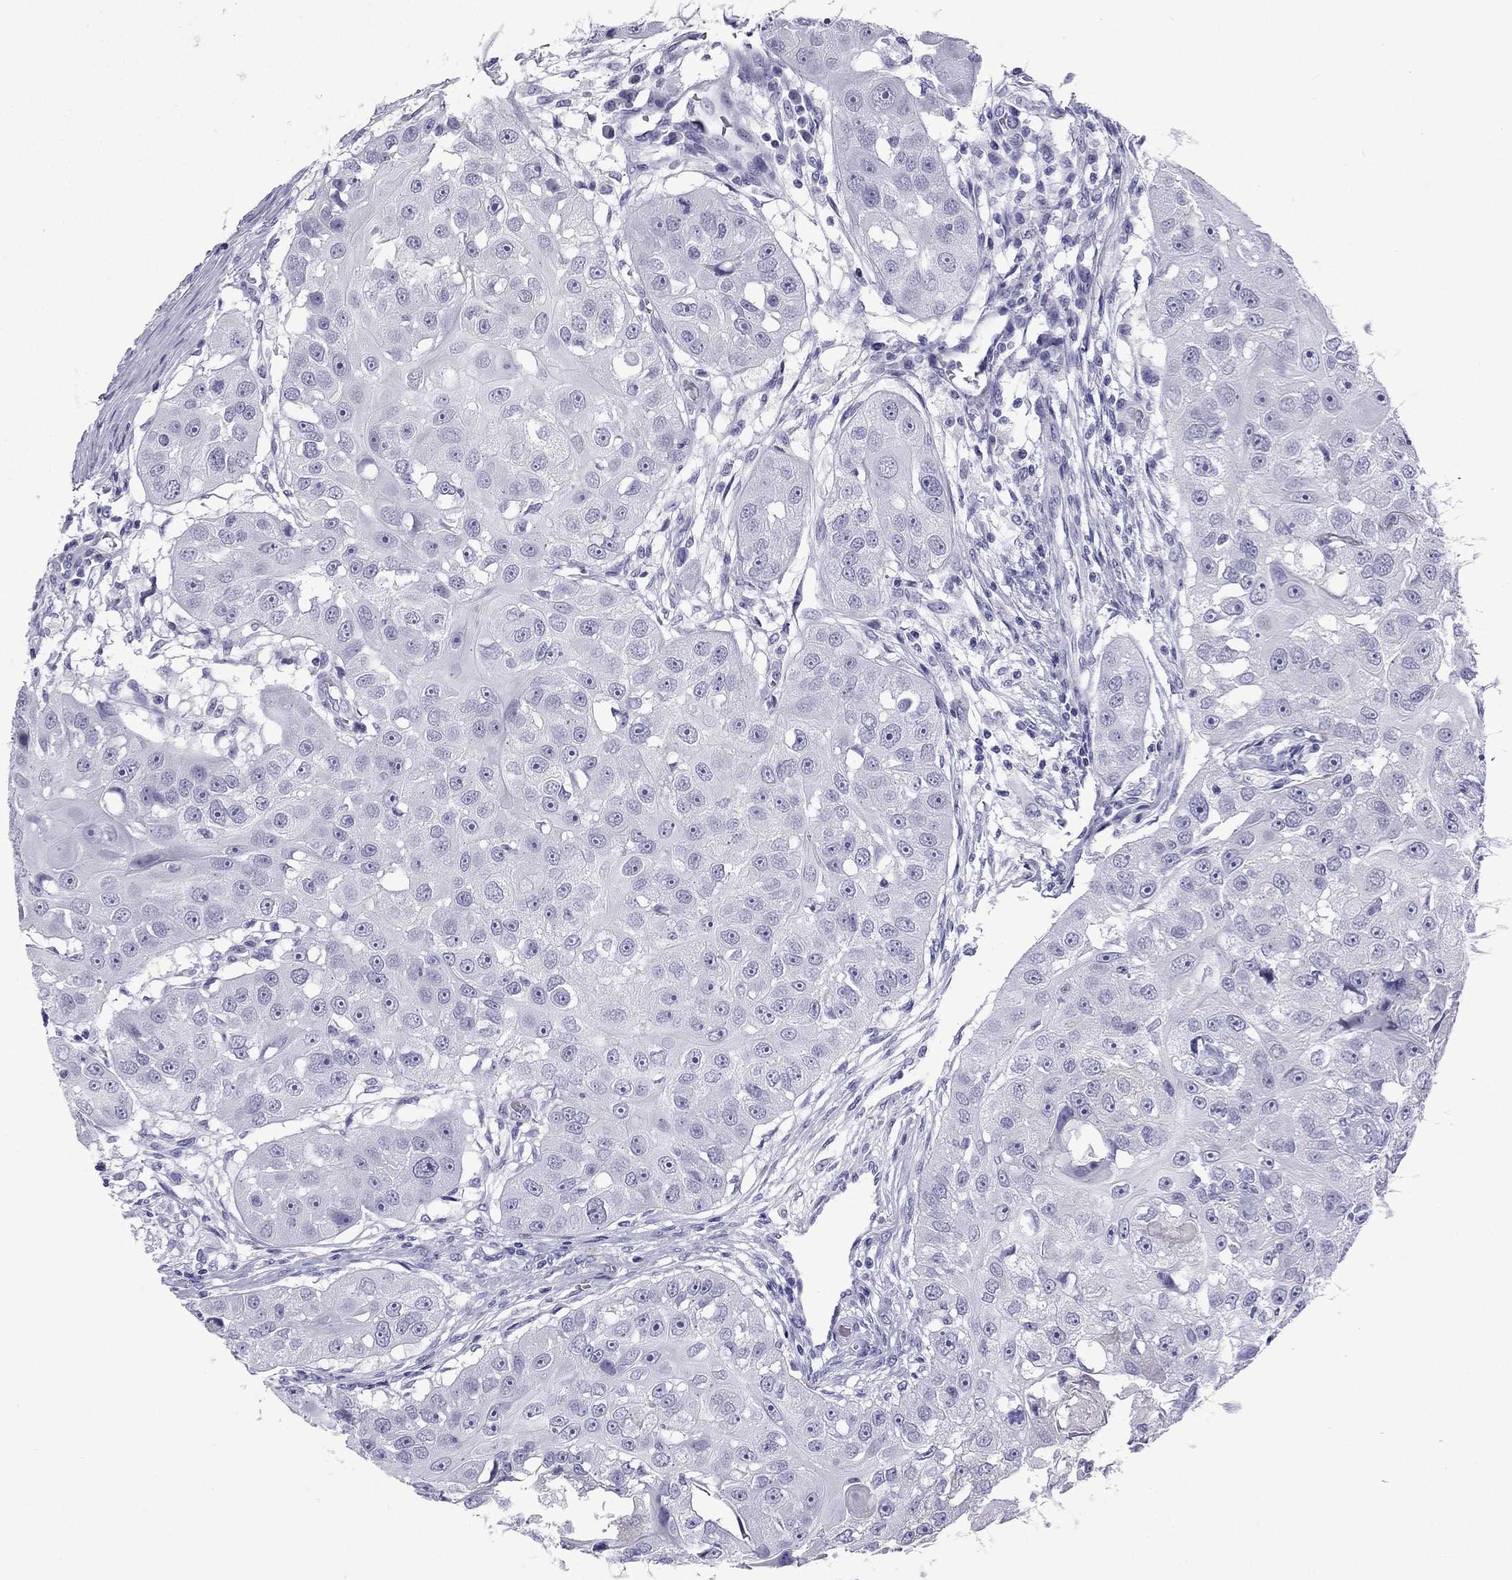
{"staining": {"intensity": "negative", "quantity": "none", "location": "none"}, "tissue": "head and neck cancer", "cell_type": "Tumor cells", "image_type": "cancer", "snomed": [{"axis": "morphology", "description": "Squamous cell carcinoma, NOS"}, {"axis": "topography", "description": "Head-Neck"}], "caption": "Immunohistochemistry photomicrograph of neoplastic tissue: head and neck cancer stained with DAB reveals no significant protein expression in tumor cells. The staining is performed using DAB brown chromogen with nuclei counter-stained in using hematoxylin.", "gene": "GJA8", "patient": {"sex": "male", "age": 51}}